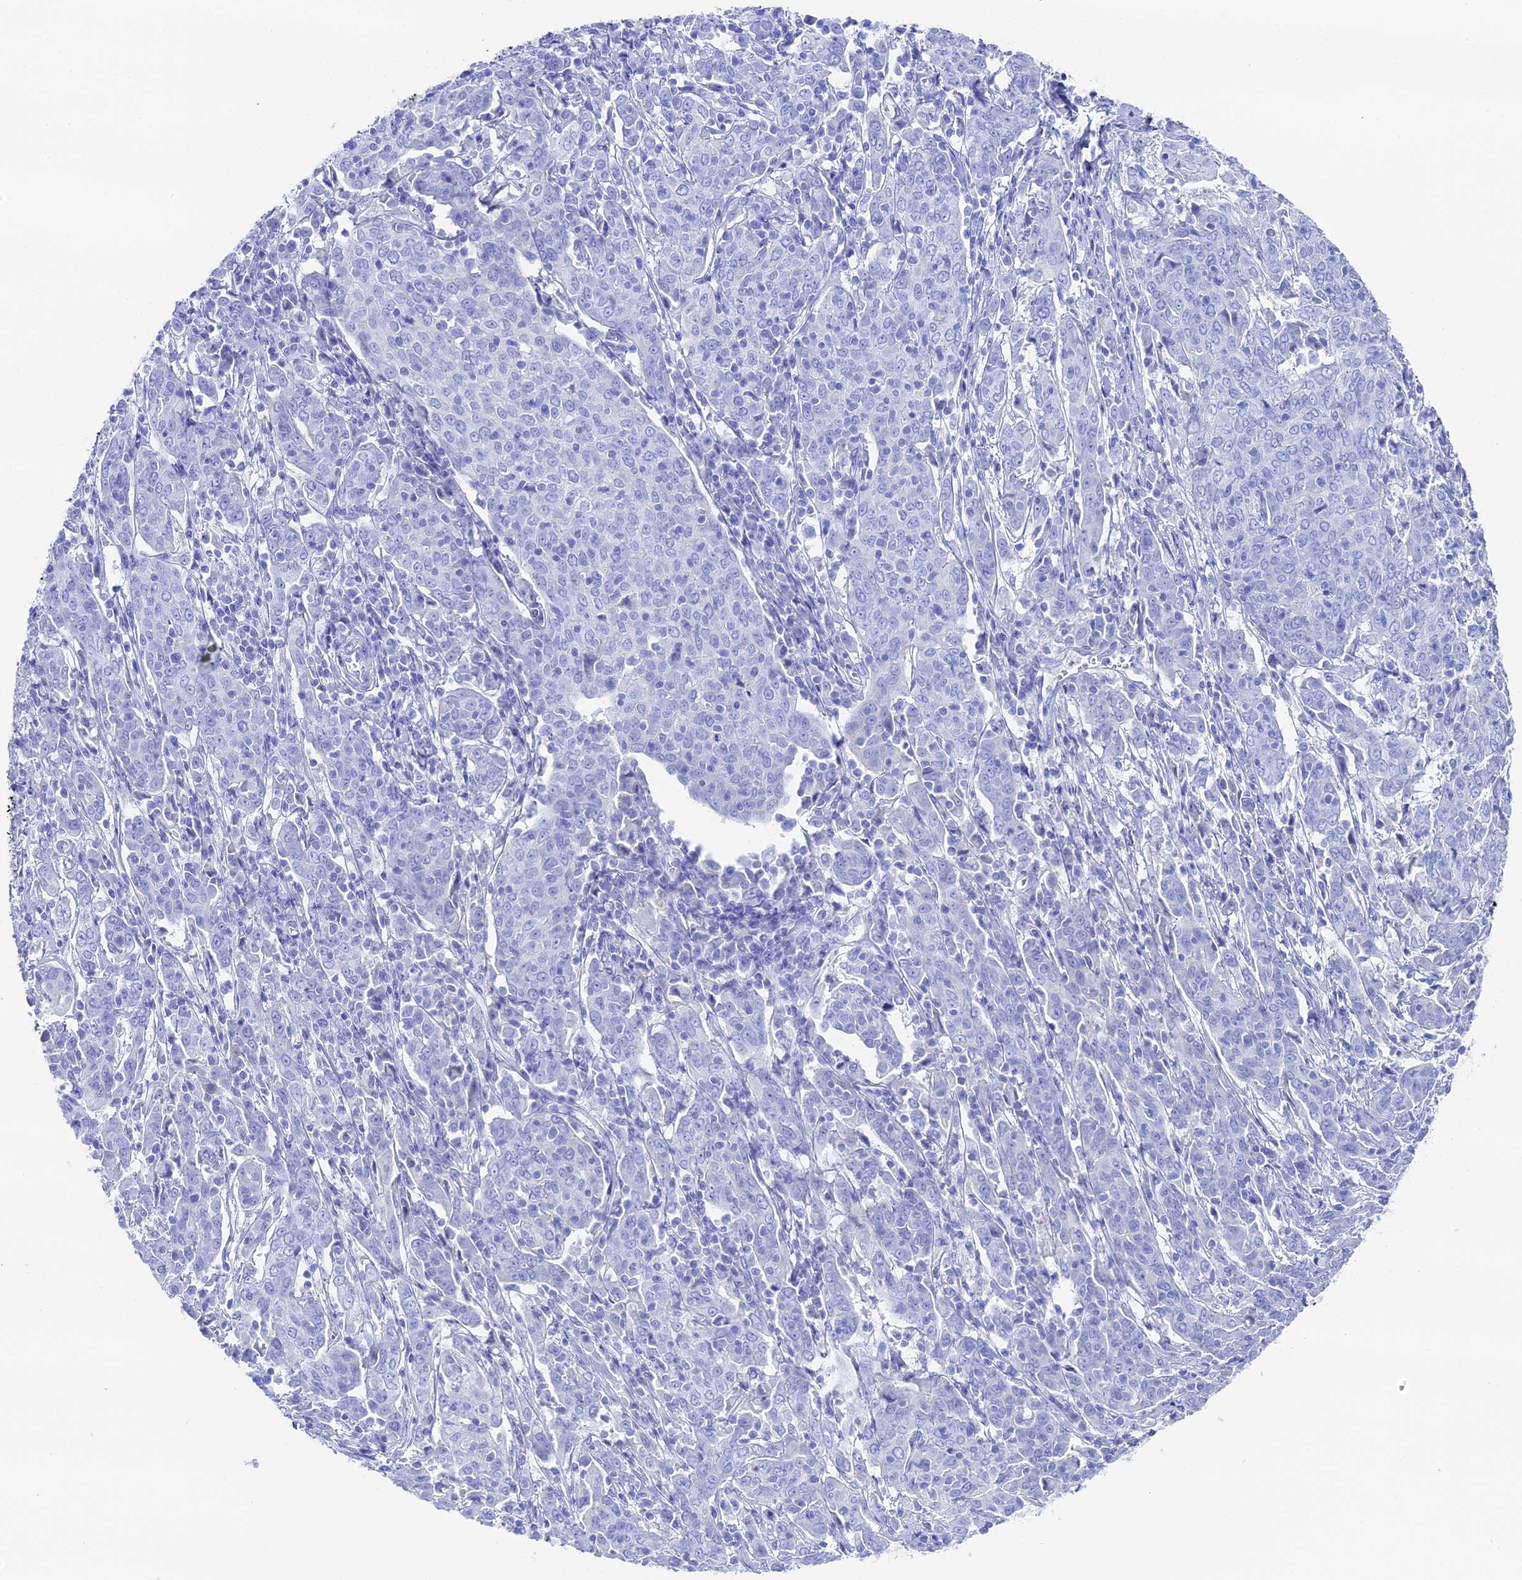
{"staining": {"intensity": "negative", "quantity": "none", "location": "none"}, "tissue": "cervical cancer", "cell_type": "Tumor cells", "image_type": "cancer", "snomed": [{"axis": "morphology", "description": "Squamous cell carcinoma, NOS"}, {"axis": "topography", "description": "Cervix"}], "caption": "DAB (3,3'-diaminobenzidine) immunohistochemical staining of human cervical cancer reveals no significant expression in tumor cells.", "gene": "UNC119", "patient": {"sex": "female", "age": 67}}